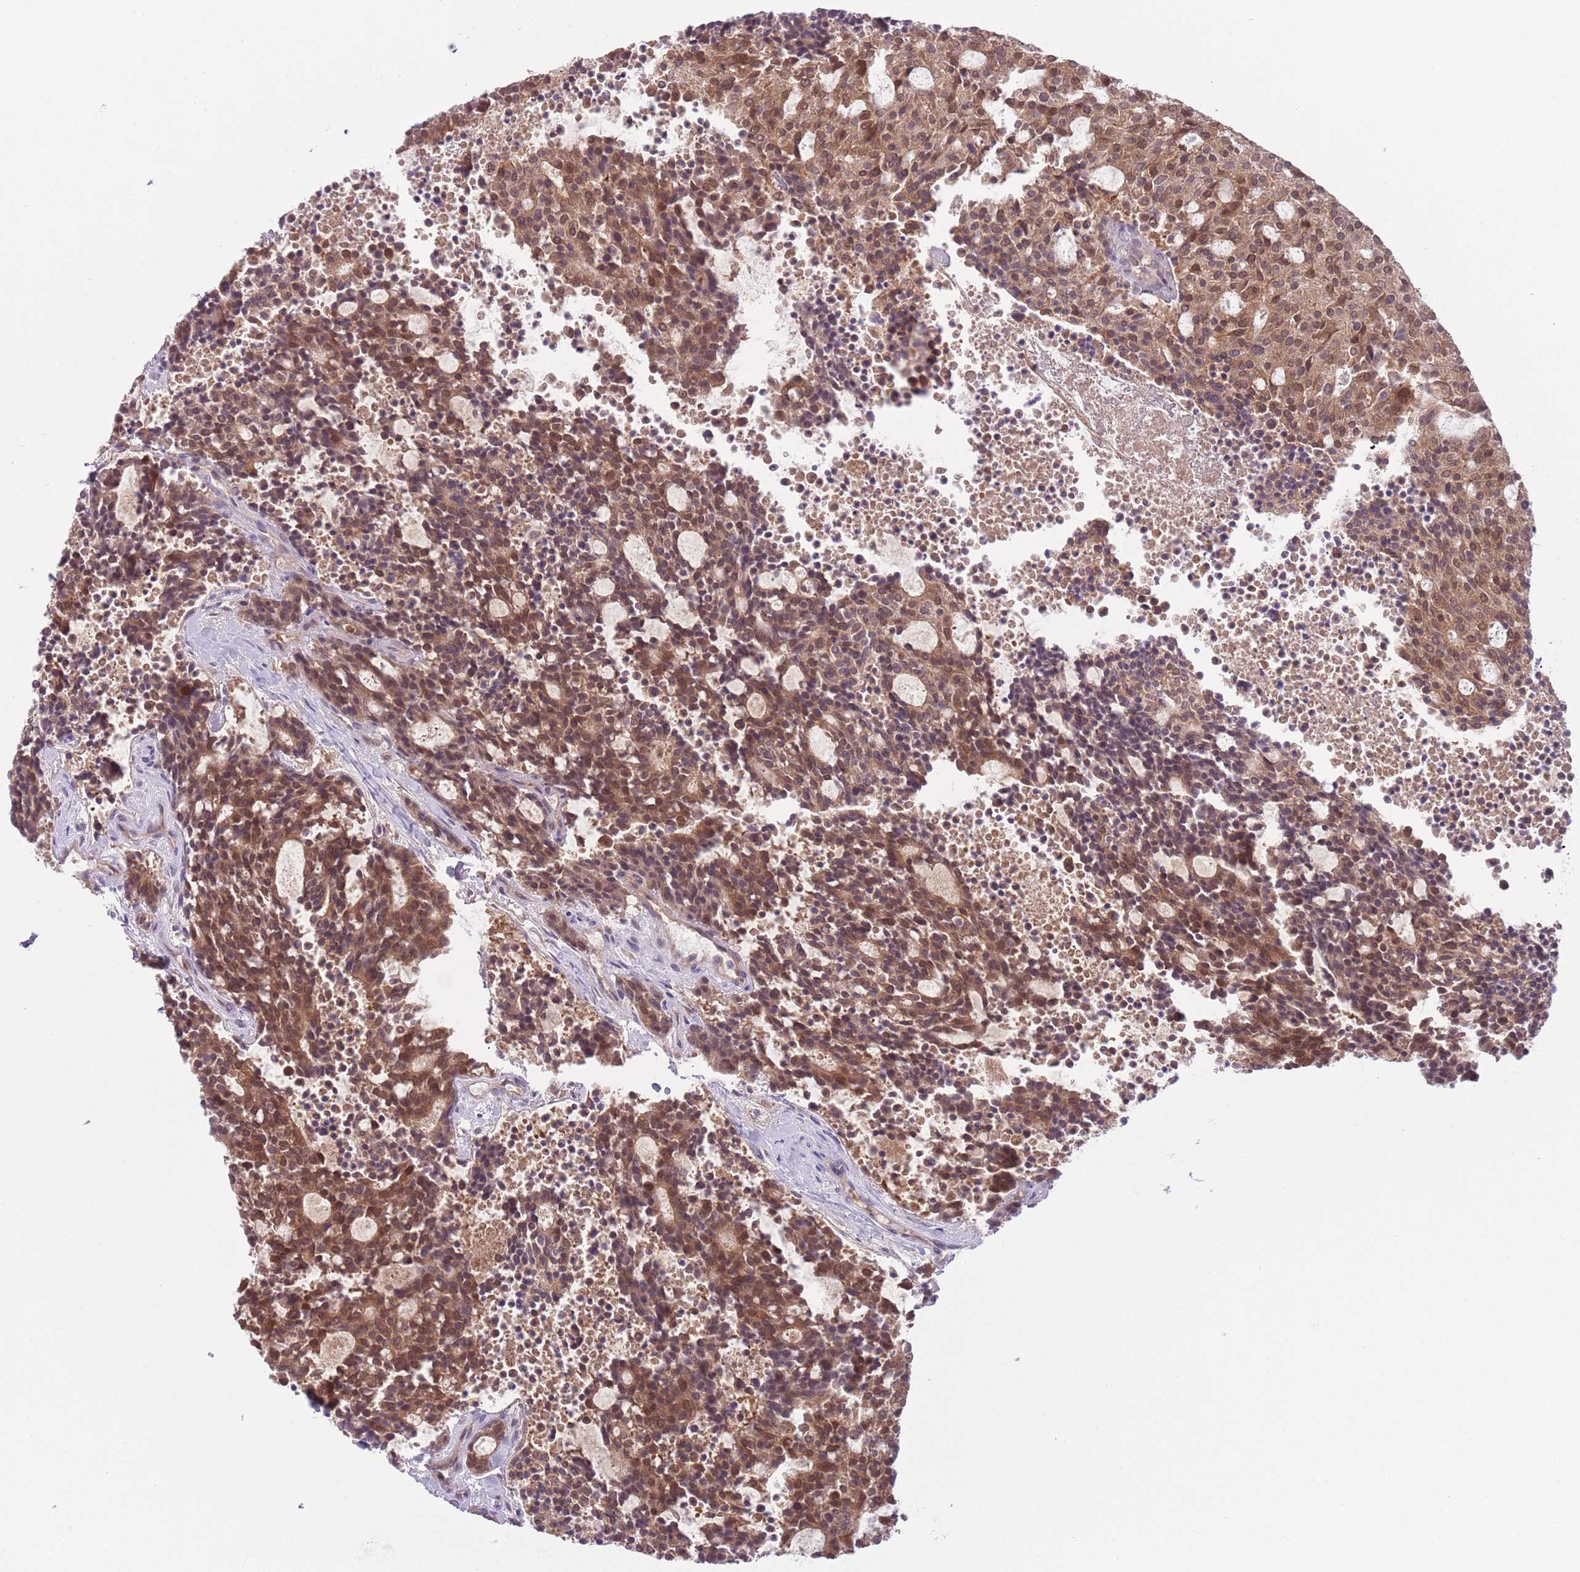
{"staining": {"intensity": "moderate", "quantity": ">75%", "location": "cytoplasmic/membranous,nuclear"}, "tissue": "carcinoid", "cell_type": "Tumor cells", "image_type": "cancer", "snomed": [{"axis": "morphology", "description": "Carcinoid, malignant, NOS"}, {"axis": "topography", "description": "Pancreas"}], "caption": "There is medium levels of moderate cytoplasmic/membranous and nuclear staining in tumor cells of carcinoid, as demonstrated by immunohistochemical staining (brown color).", "gene": "COPE", "patient": {"sex": "female", "age": 54}}